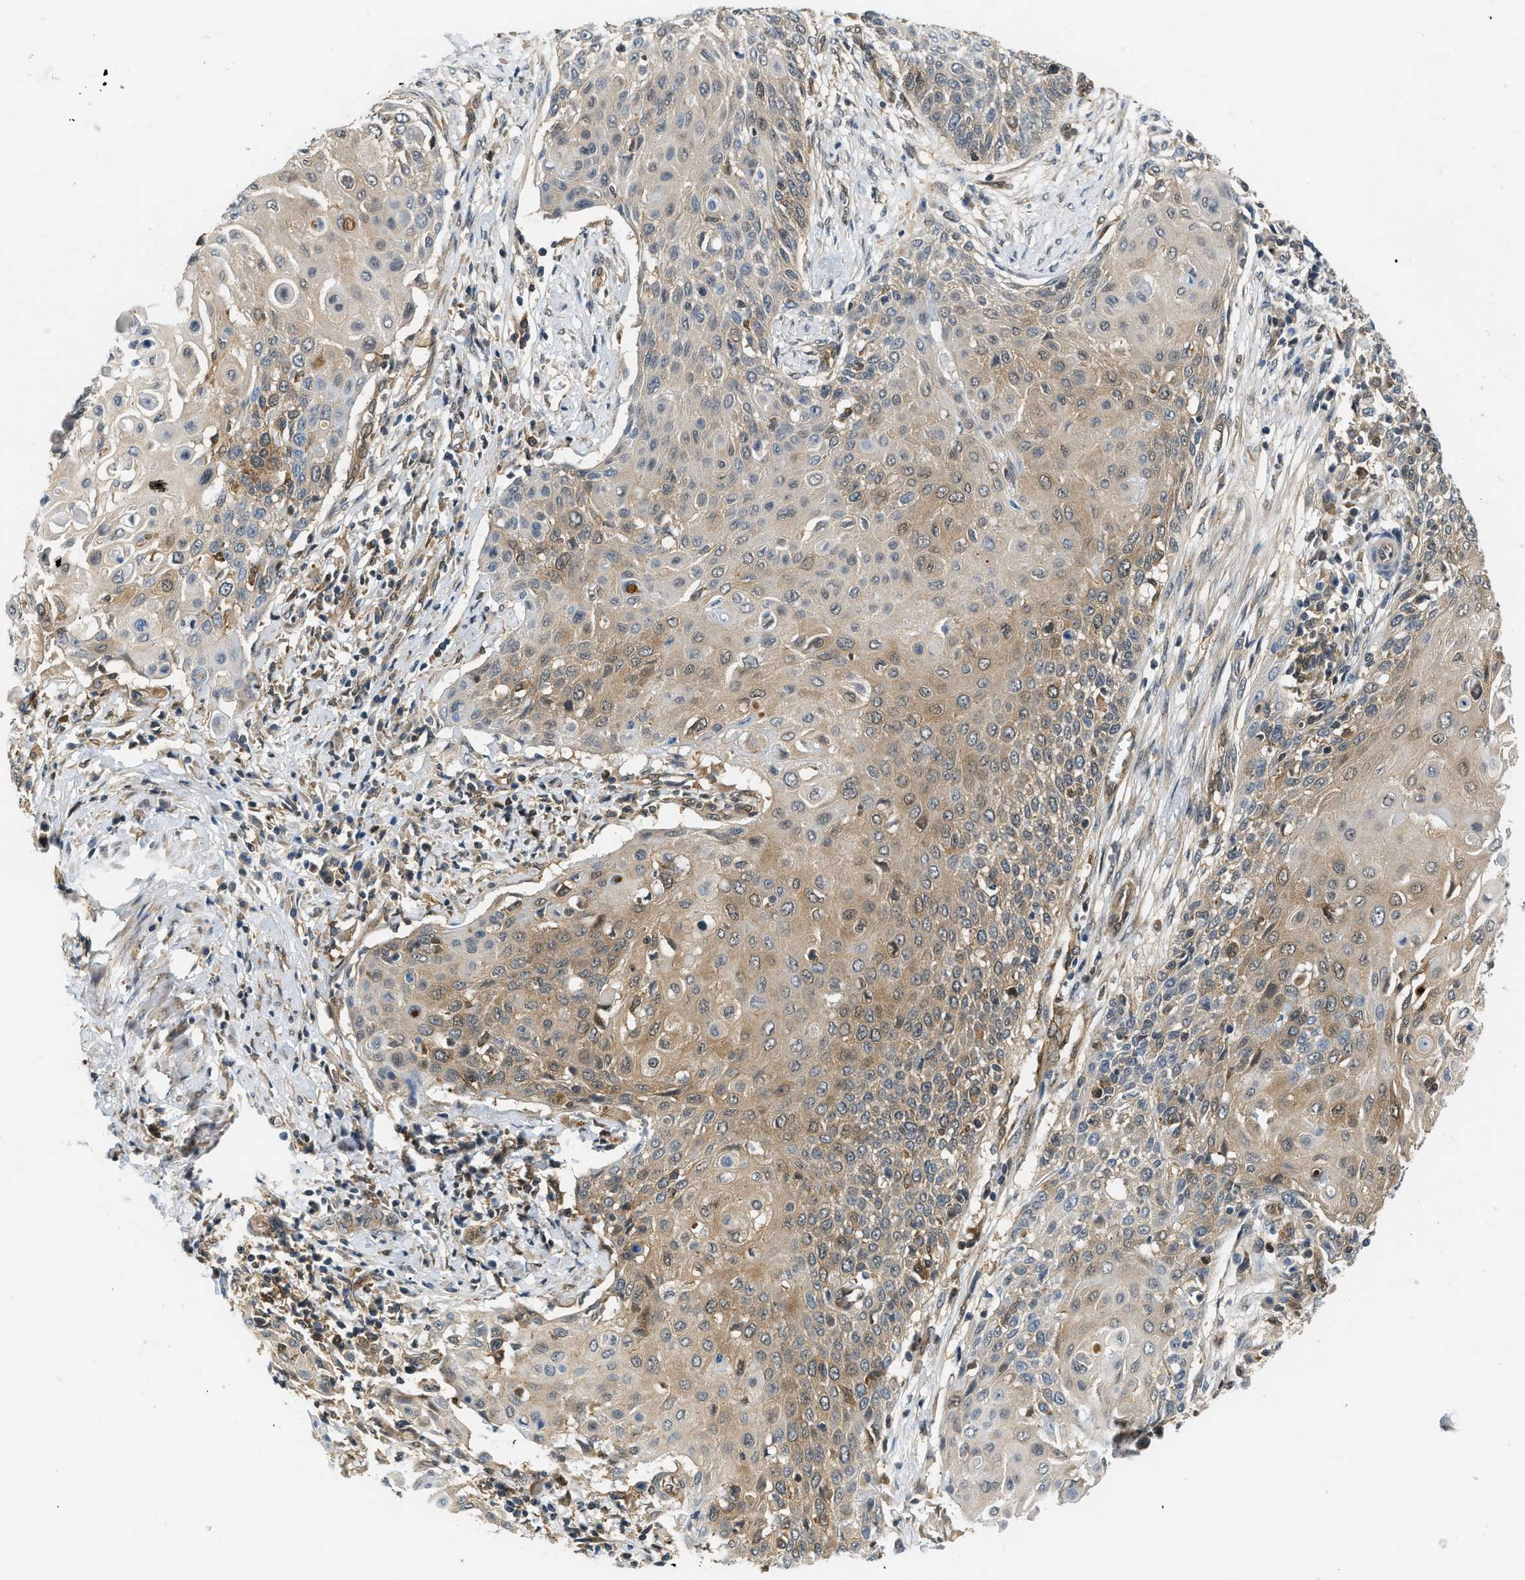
{"staining": {"intensity": "moderate", "quantity": ">75%", "location": "cytoplasmic/membranous,nuclear"}, "tissue": "cervical cancer", "cell_type": "Tumor cells", "image_type": "cancer", "snomed": [{"axis": "morphology", "description": "Squamous cell carcinoma, NOS"}, {"axis": "topography", "description": "Cervix"}], "caption": "Immunohistochemistry (IHC) of human cervical cancer shows medium levels of moderate cytoplasmic/membranous and nuclear staining in about >75% of tumor cells. (DAB (3,3'-diaminobenzidine) IHC, brown staining for protein, blue staining for nuclei).", "gene": "EIF4EBP2", "patient": {"sex": "female", "age": 39}}